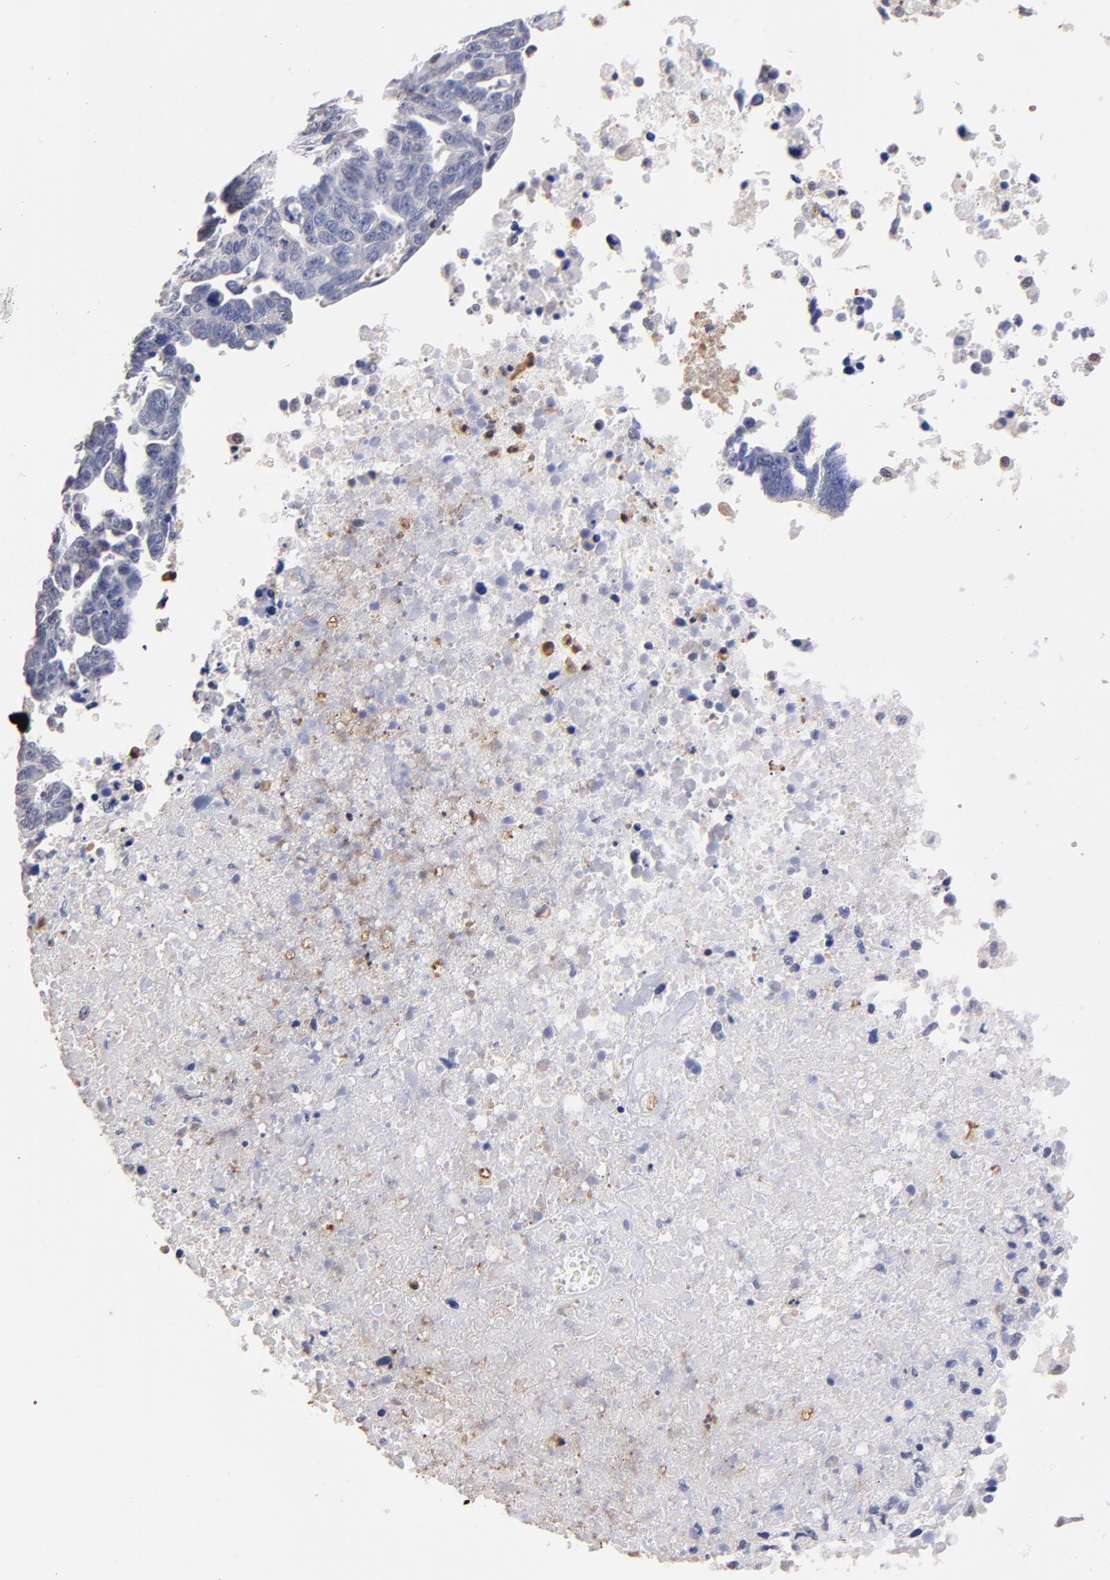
{"staining": {"intensity": "negative", "quantity": "none", "location": "none"}, "tissue": "ovarian cancer", "cell_type": "Tumor cells", "image_type": "cancer", "snomed": [{"axis": "morphology", "description": "Carcinoma, endometroid"}, {"axis": "morphology", "description": "Cystadenocarcinoma, serous, NOS"}, {"axis": "topography", "description": "Ovary"}], "caption": "Human ovarian serous cystadenocarcinoma stained for a protein using immunohistochemistry (IHC) exhibits no staining in tumor cells.", "gene": "BBOF1", "patient": {"sex": "female", "age": 45}}